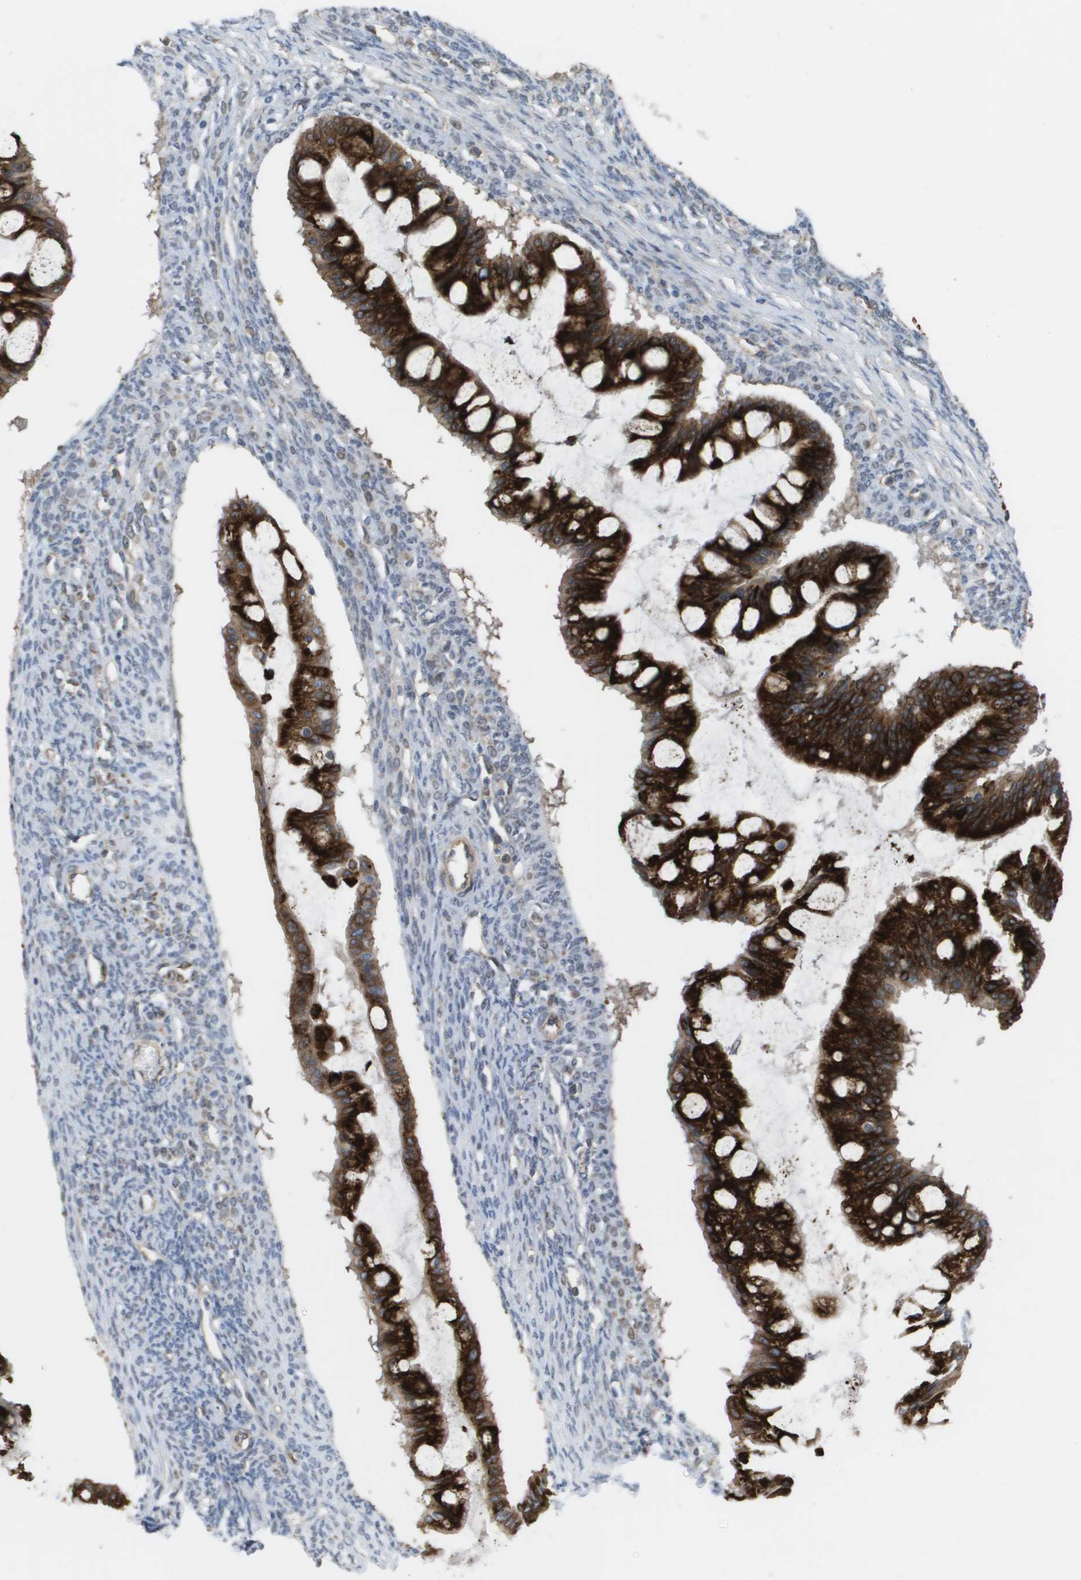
{"staining": {"intensity": "strong", "quantity": ">75%", "location": "cytoplasmic/membranous"}, "tissue": "ovarian cancer", "cell_type": "Tumor cells", "image_type": "cancer", "snomed": [{"axis": "morphology", "description": "Cystadenocarcinoma, mucinous, NOS"}, {"axis": "topography", "description": "Ovary"}], "caption": "Mucinous cystadenocarcinoma (ovarian) stained with DAB (3,3'-diaminobenzidine) IHC shows high levels of strong cytoplasmic/membranous positivity in approximately >75% of tumor cells. (Brightfield microscopy of DAB IHC at high magnification).", "gene": "MTARC2", "patient": {"sex": "female", "age": 73}}